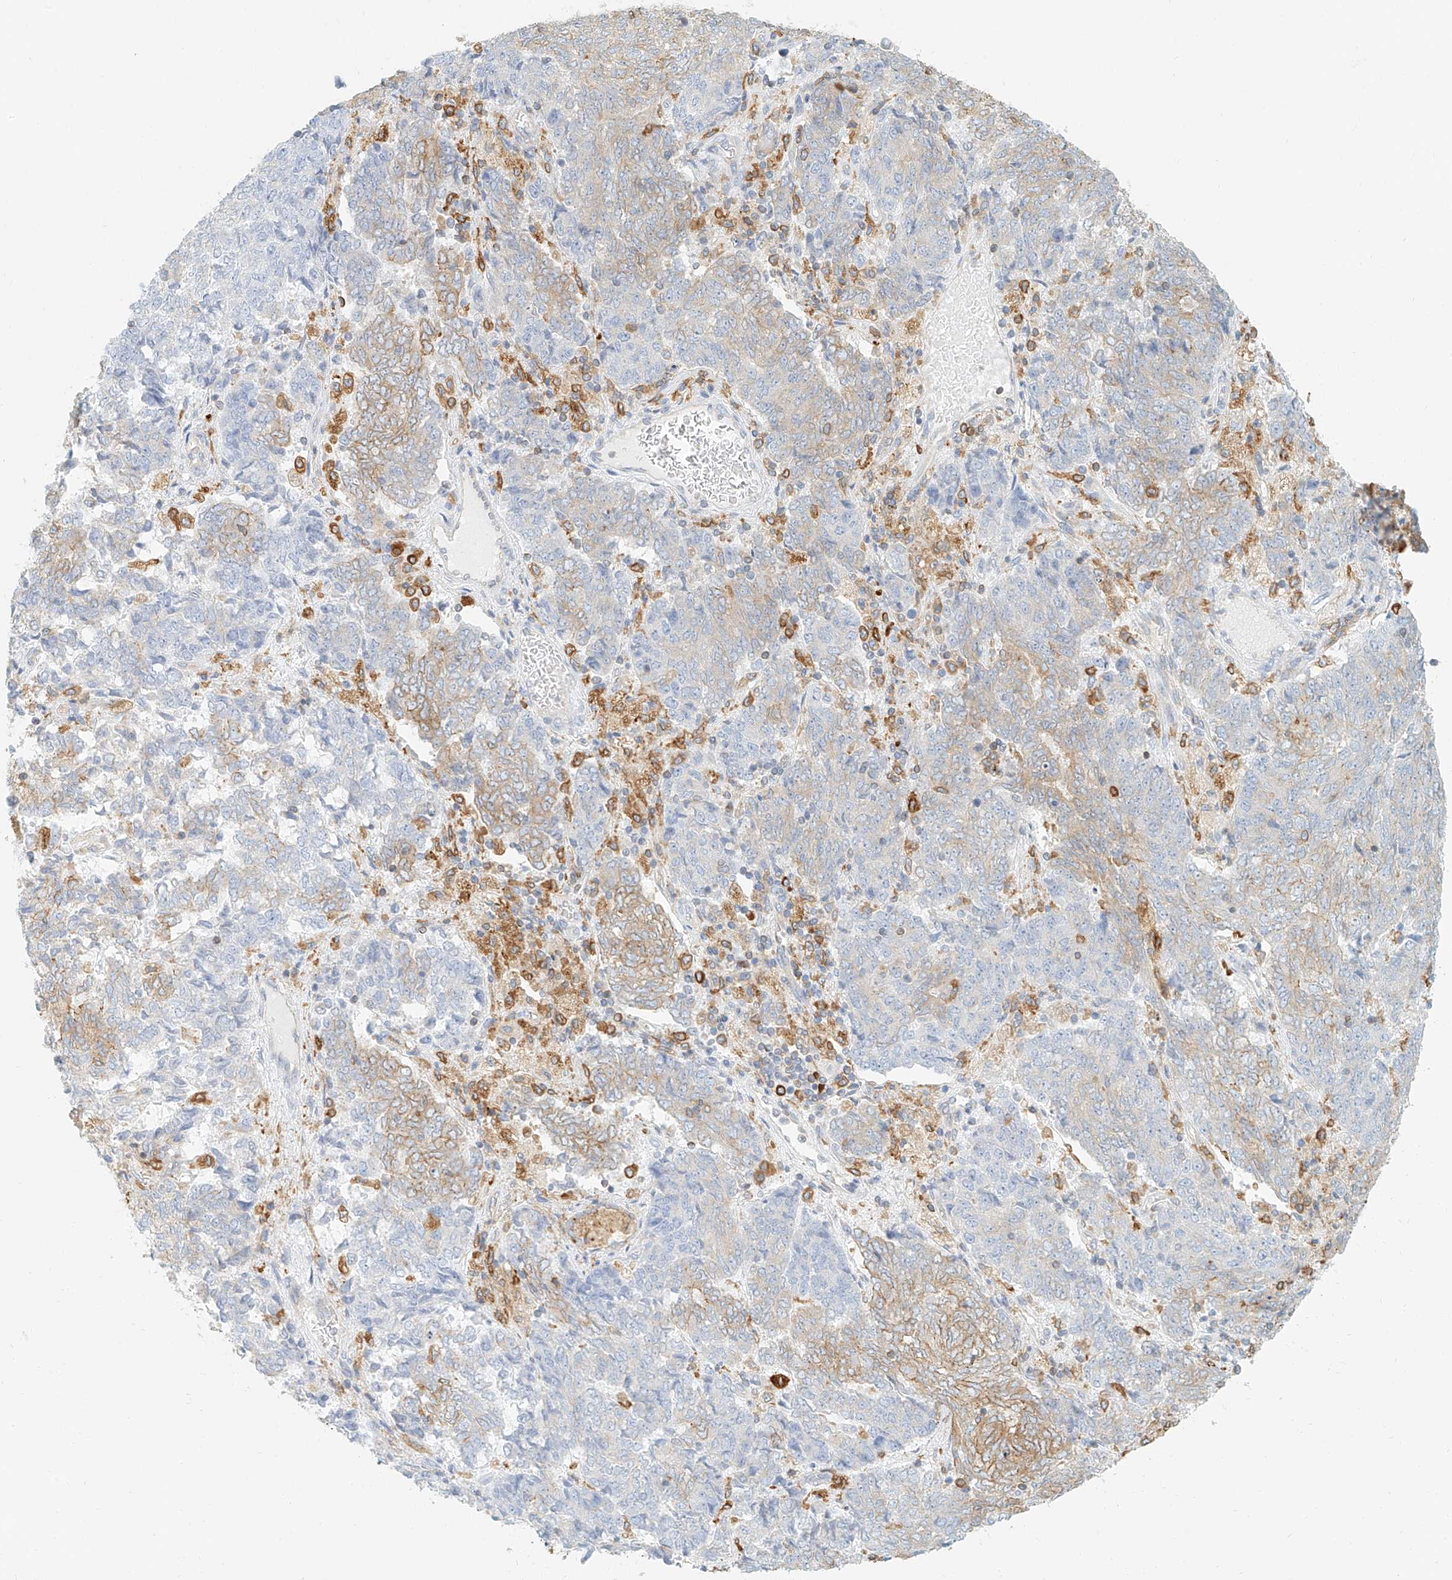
{"staining": {"intensity": "weak", "quantity": "<25%", "location": "cytoplasmic/membranous"}, "tissue": "endometrial cancer", "cell_type": "Tumor cells", "image_type": "cancer", "snomed": [{"axis": "morphology", "description": "Adenocarcinoma, NOS"}, {"axis": "topography", "description": "Endometrium"}], "caption": "IHC photomicrograph of neoplastic tissue: human endometrial cancer stained with DAB (3,3'-diaminobenzidine) shows no significant protein staining in tumor cells. (Stains: DAB (3,3'-diaminobenzidine) IHC with hematoxylin counter stain, Microscopy: brightfield microscopy at high magnification).", "gene": "DHRS7", "patient": {"sex": "female", "age": 80}}